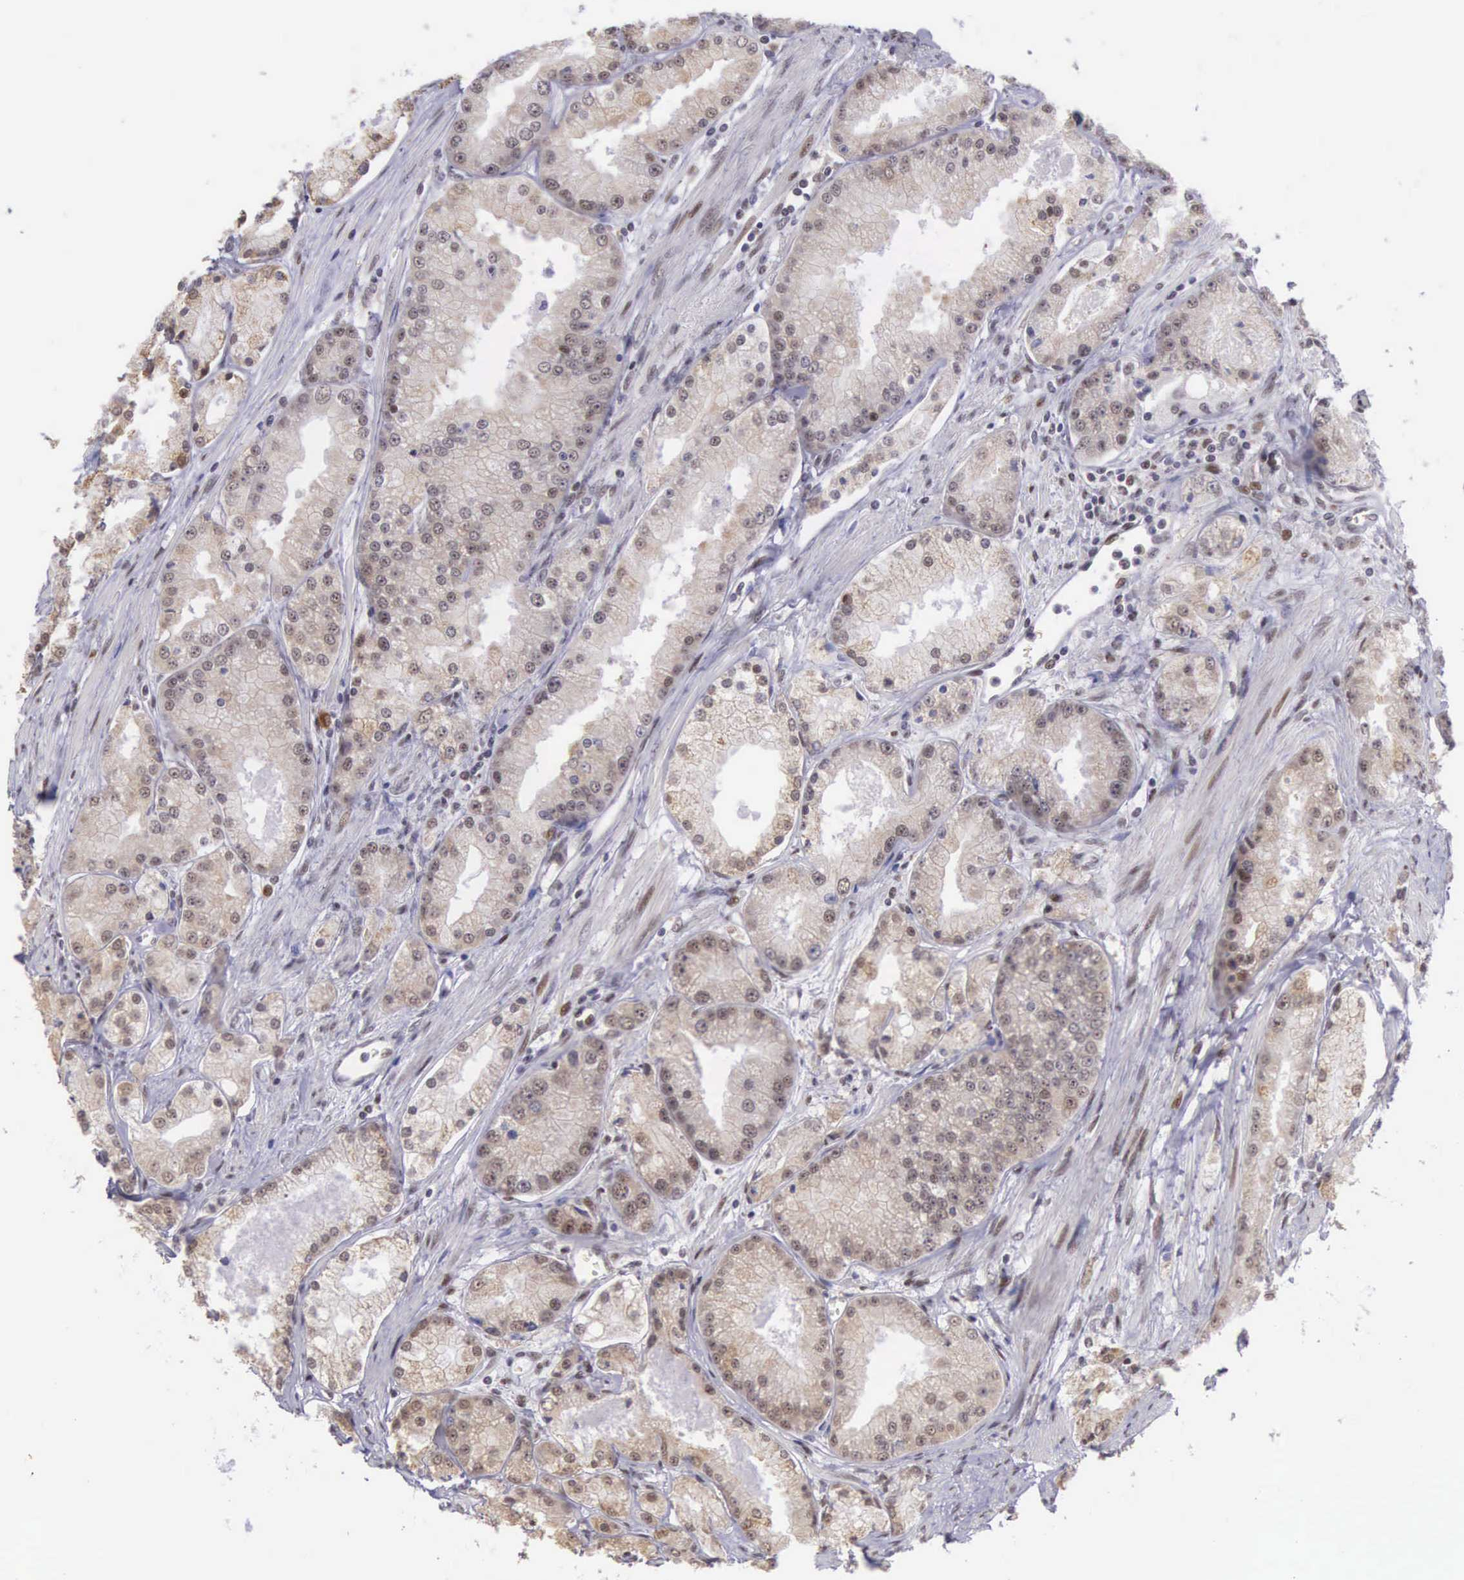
{"staining": {"intensity": "weak", "quantity": "<25%", "location": "cytoplasmic/membranous"}, "tissue": "prostate cancer", "cell_type": "Tumor cells", "image_type": "cancer", "snomed": [{"axis": "morphology", "description": "Adenocarcinoma, Medium grade"}, {"axis": "topography", "description": "Prostate"}], "caption": "Tumor cells show no significant staining in adenocarcinoma (medium-grade) (prostate).", "gene": "SLC25A21", "patient": {"sex": "male", "age": 72}}